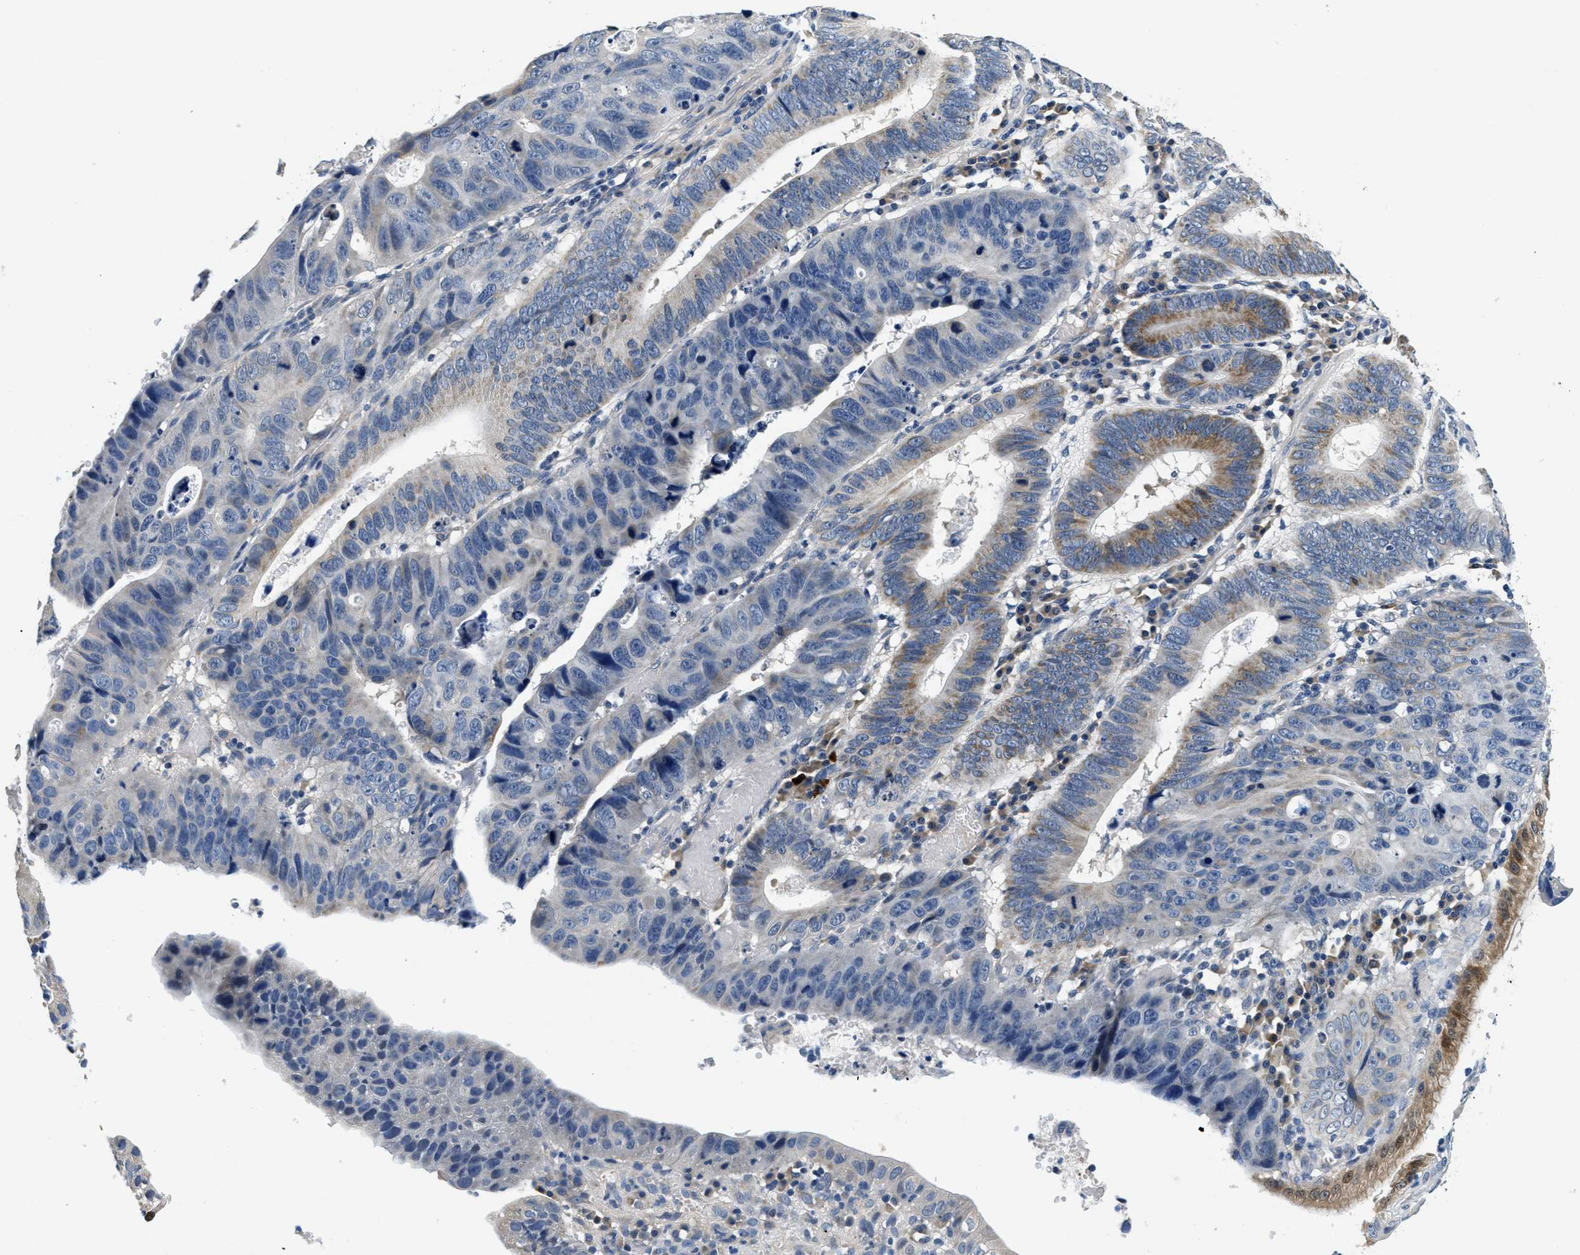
{"staining": {"intensity": "moderate", "quantity": "<25%", "location": "cytoplasmic/membranous"}, "tissue": "stomach cancer", "cell_type": "Tumor cells", "image_type": "cancer", "snomed": [{"axis": "morphology", "description": "Adenocarcinoma, NOS"}, {"axis": "topography", "description": "Stomach"}], "caption": "A micrograph showing moderate cytoplasmic/membranous expression in approximately <25% of tumor cells in stomach cancer (adenocarcinoma), as visualized by brown immunohistochemical staining.", "gene": "ALDH3A2", "patient": {"sex": "male", "age": 59}}